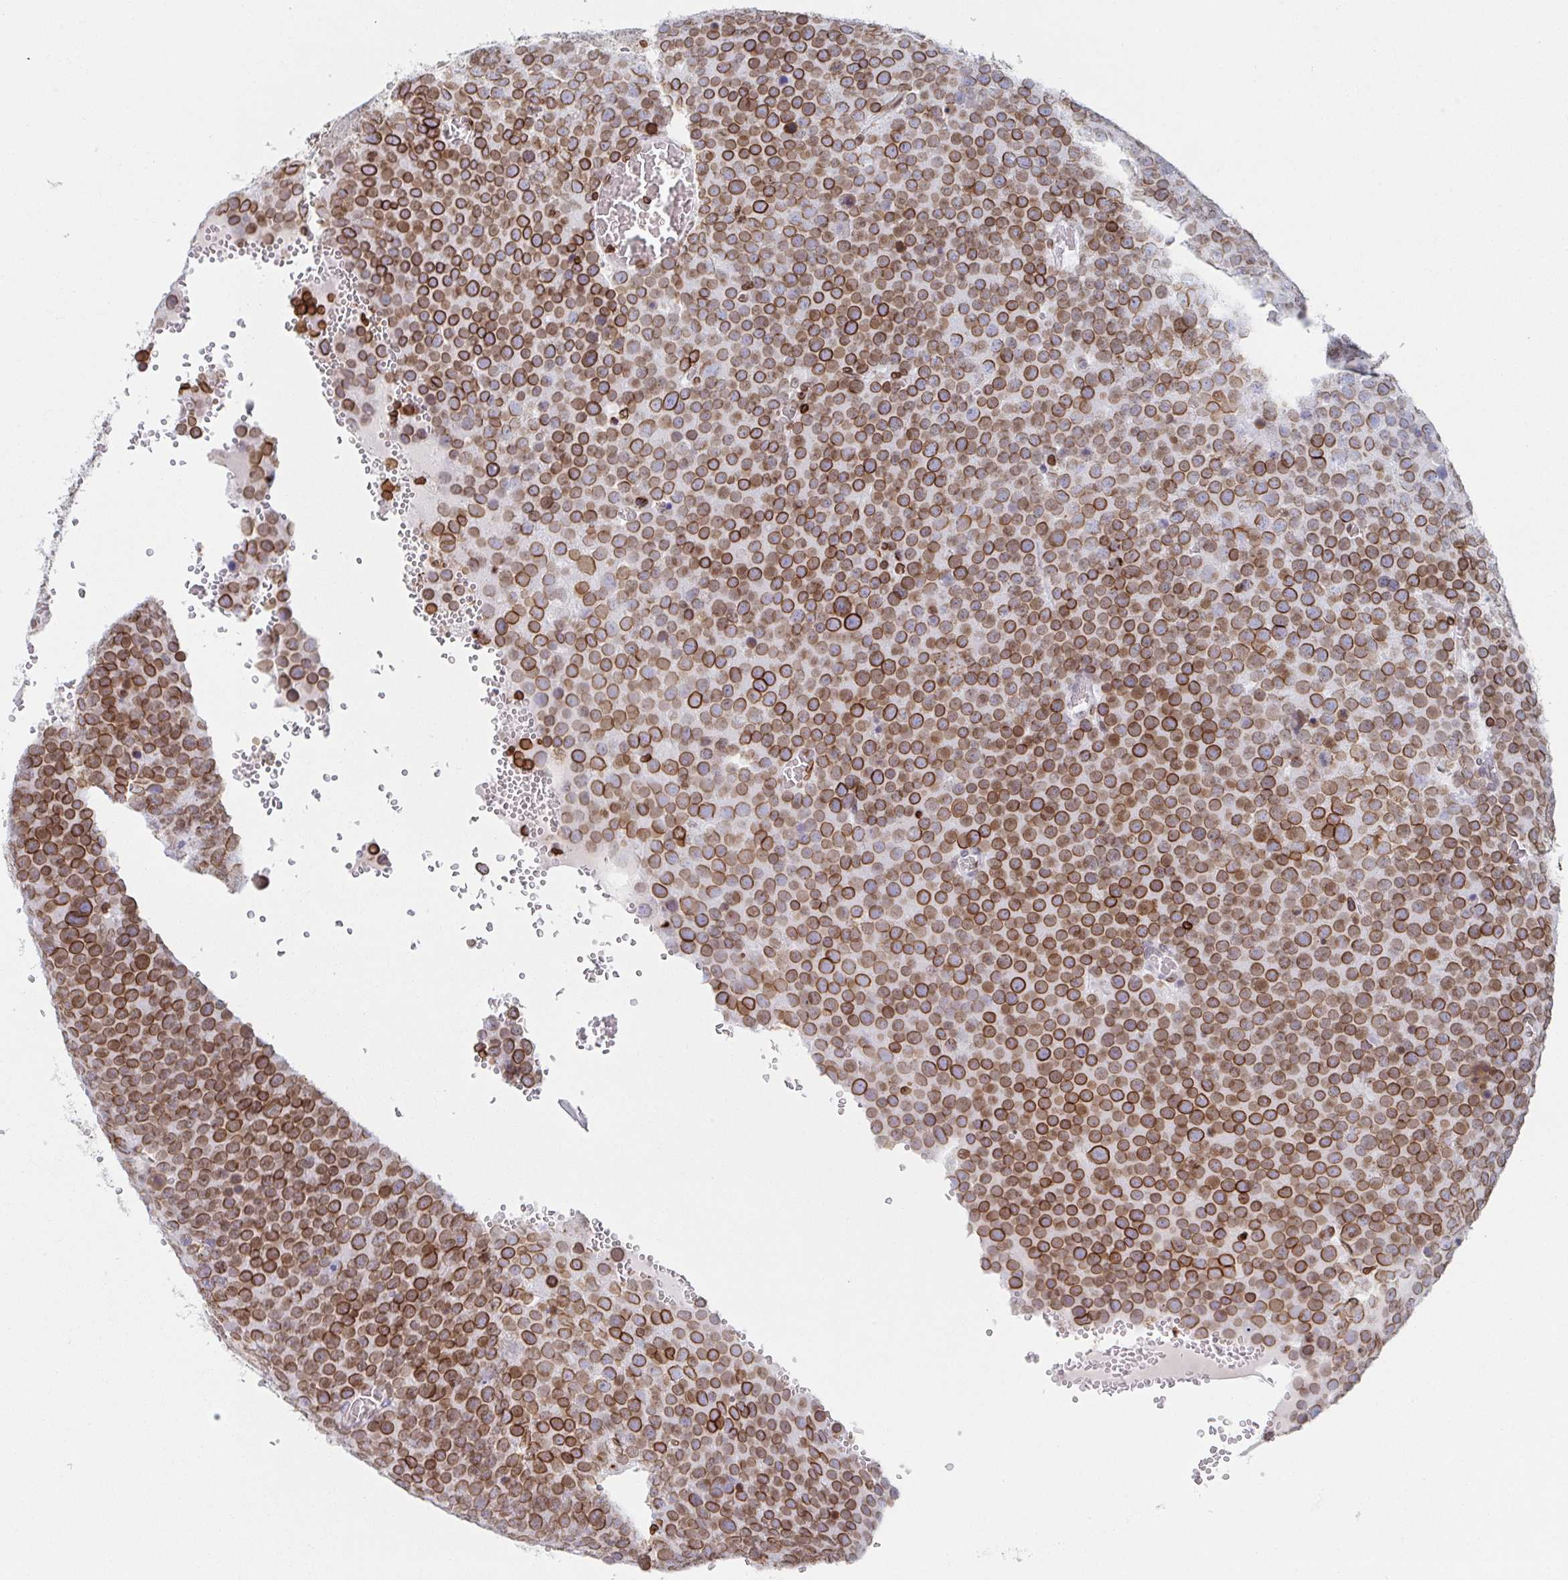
{"staining": {"intensity": "strong", "quantity": ">75%", "location": "cytoplasmic/membranous,nuclear"}, "tissue": "testis cancer", "cell_type": "Tumor cells", "image_type": "cancer", "snomed": [{"axis": "morphology", "description": "Seminoma, NOS"}, {"axis": "topography", "description": "Testis"}], "caption": "Immunohistochemistry micrograph of seminoma (testis) stained for a protein (brown), which demonstrates high levels of strong cytoplasmic/membranous and nuclear expression in approximately >75% of tumor cells.", "gene": "BTBD7", "patient": {"sex": "male", "age": 71}}